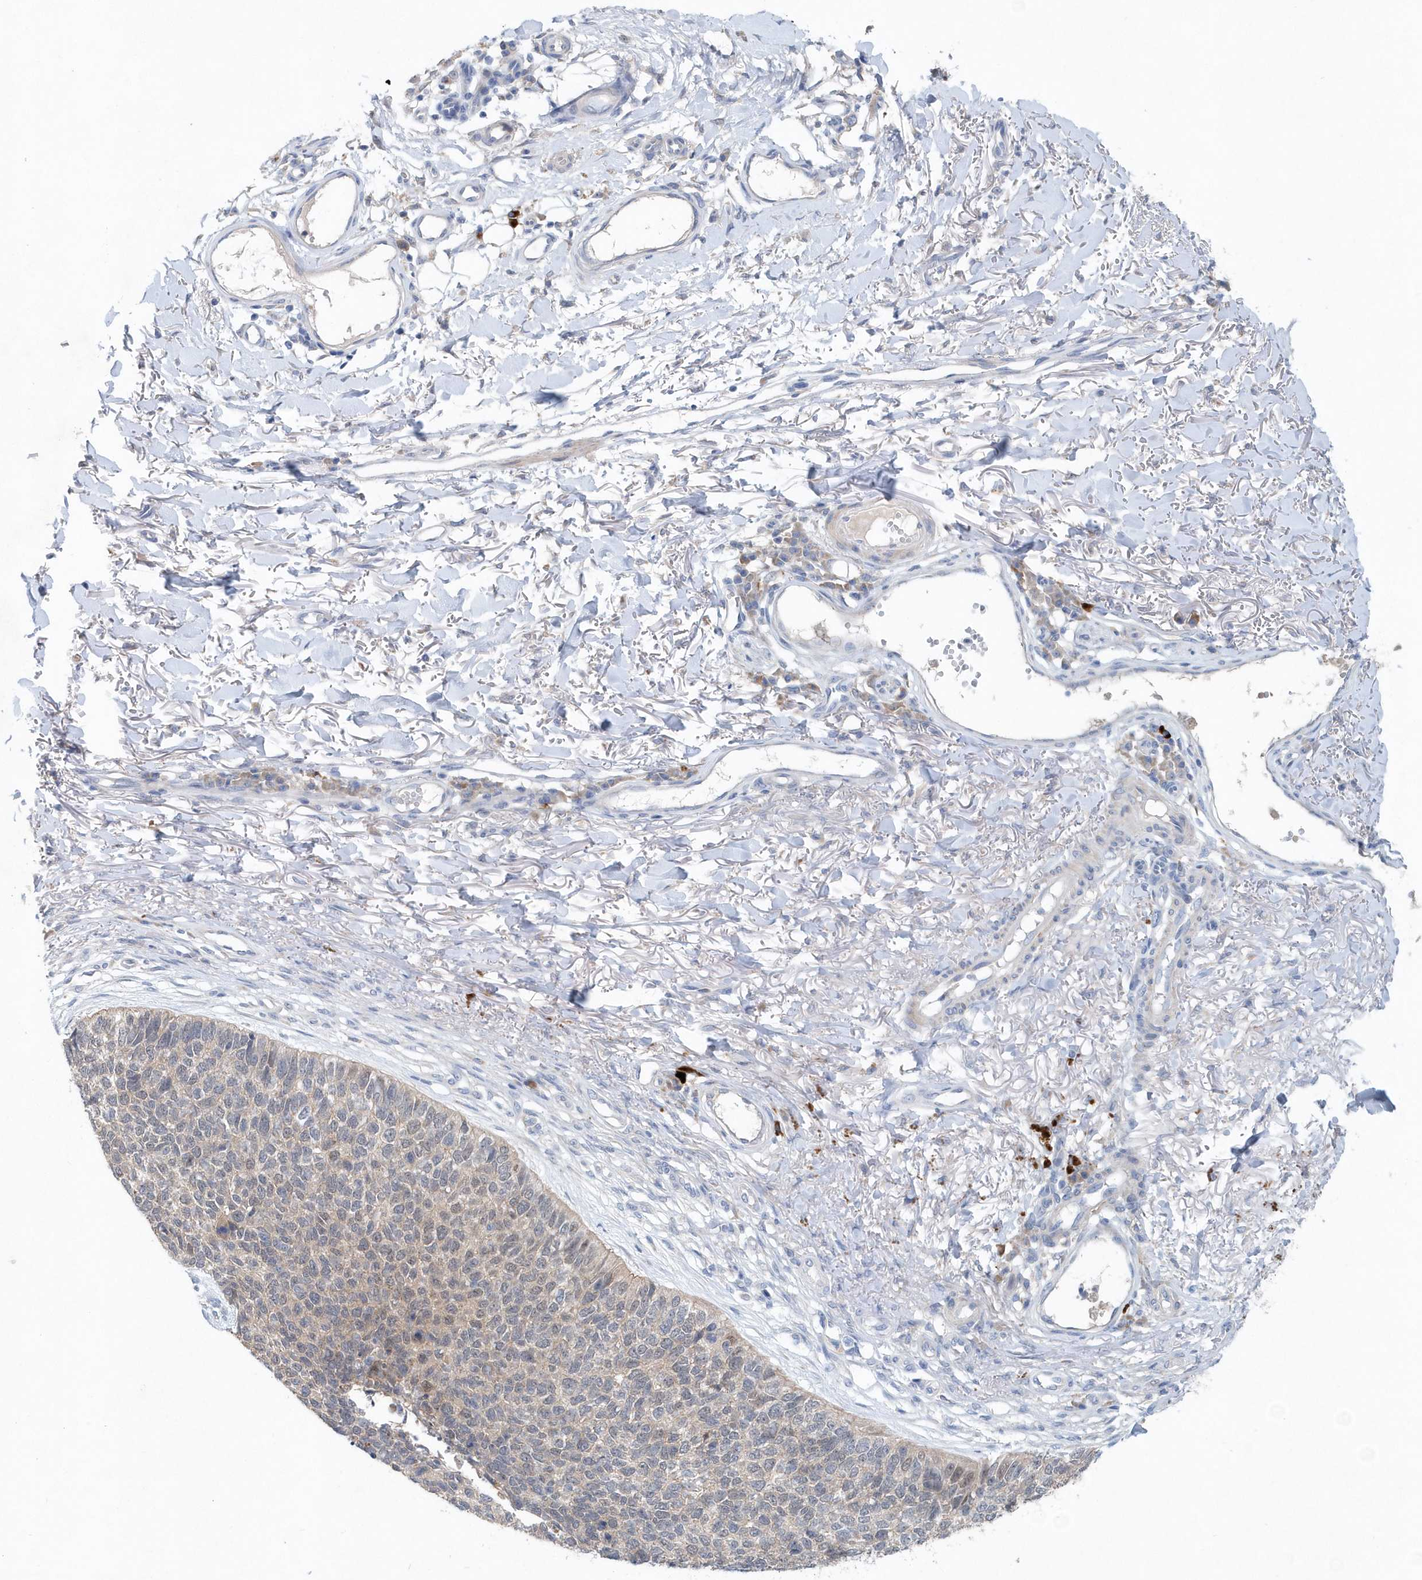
{"staining": {"intensity": "negative", "quantity": "none", "location": "none"}, "tissue": "skin cancer", "cell_type": "Tumor cells", "image_type": "cancer", "snomed": [{"axis": "morphology", "description": "Basal cell carcinoma"}, {"axis": "topography", "description": "Skin"}], "caption": "IHC of basal cell carcinoma (skin) reveals no expression in tumor cells.", "gene": "PFN2", "patient": {"sex": "female", "age": 84}}